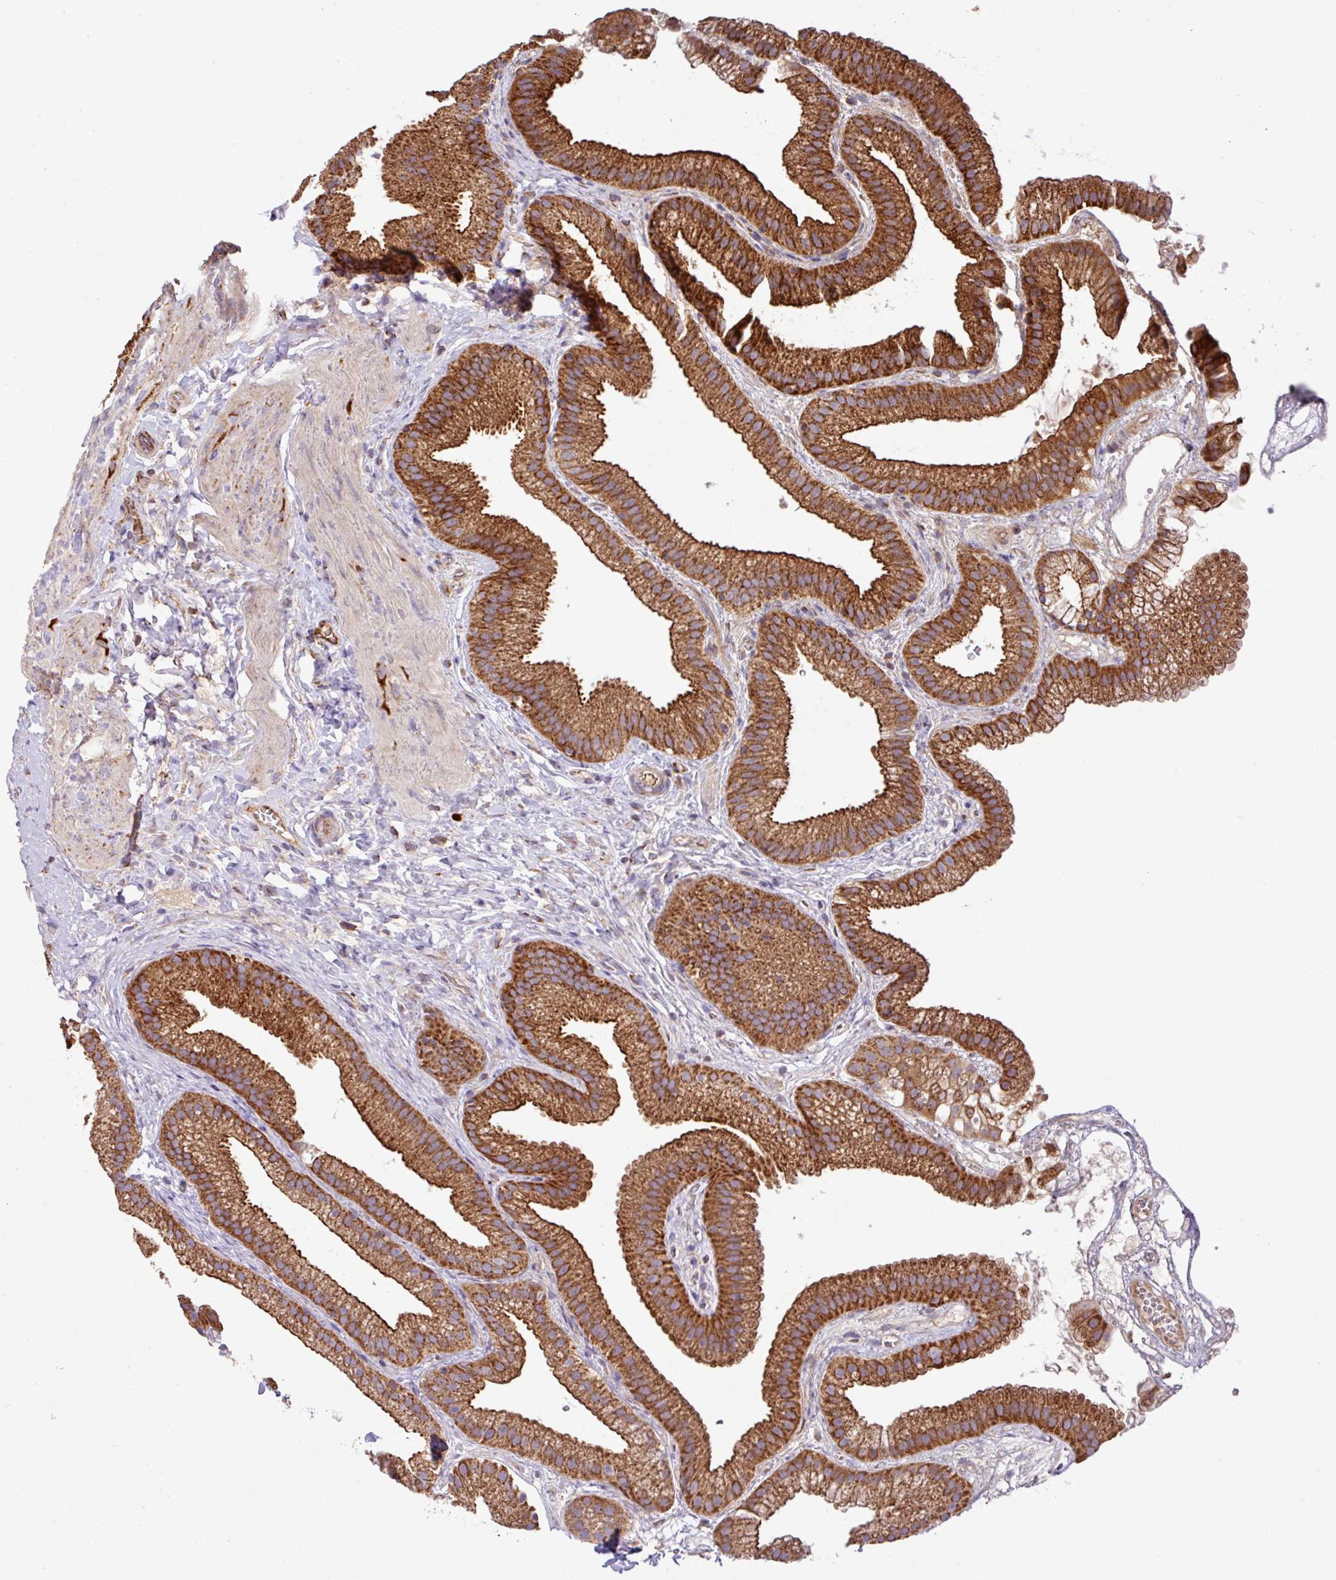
{"staining": {"intensity": "strong", "quantity": ">75%", "location": "cytoplasmic/membranous"}, "tissue": "gallbladder", "cell_type": "Glandular cells", "image_type": "normal", "snomed": [{"axis": "morphology", "description": "Normal tissue, NOS"}, {"axis": "topography", "description": "Gallbladder"}], "caption": "The histopathology image shows immunohistochemical staining of benign gallbladder. There is strong cytoplasmic/membranous expression is seen in approximately >75% of glandular cells. Using DAB (3,3'-diaminobenzidine) (brown) and hematoxylin (blue) stains, captured at high magnification using brightfield microscopy.", "gene": "LRRC53", "patient": {"sex": "female", "age": 63}}